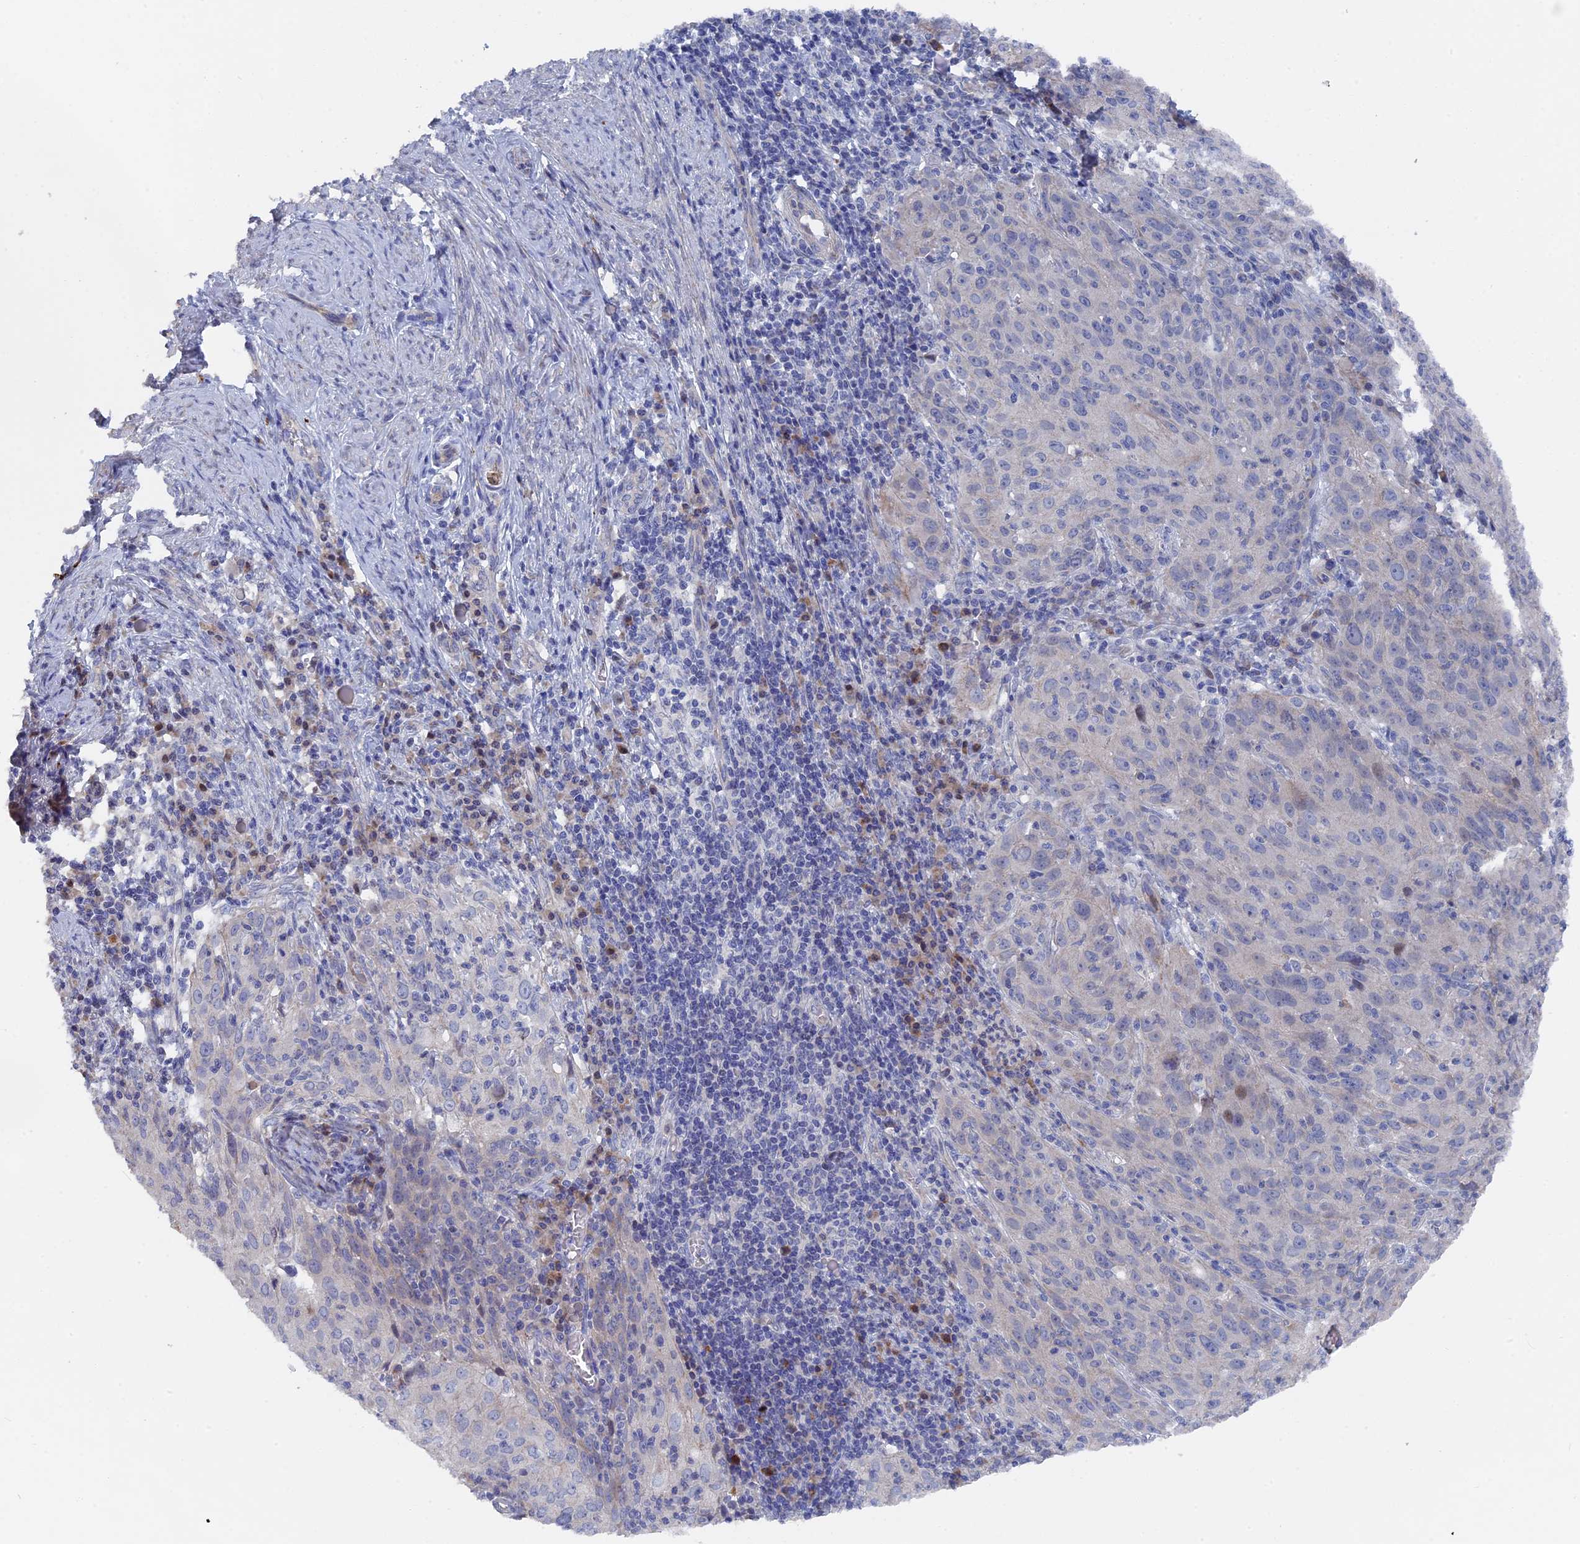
{"staining": {"intensity": "negative", "quantity": "none", "location": "none"}, "tissue": "cervical cancer", "cell_type": "Tumor cells", "image_type": "cancer", "snomed": [{"axis": "morphology", "description": "Squamous cell carcinoma, NOS"}, {"axis": "topography", "description": "Cervix"}], "caption": "Protein analysis of squamous cell carcinoma (cervical) exhibits no significant positivity in tumor cells.", "gene": "TMEM161A", "patient": {"sex": "female", "age": 50}}